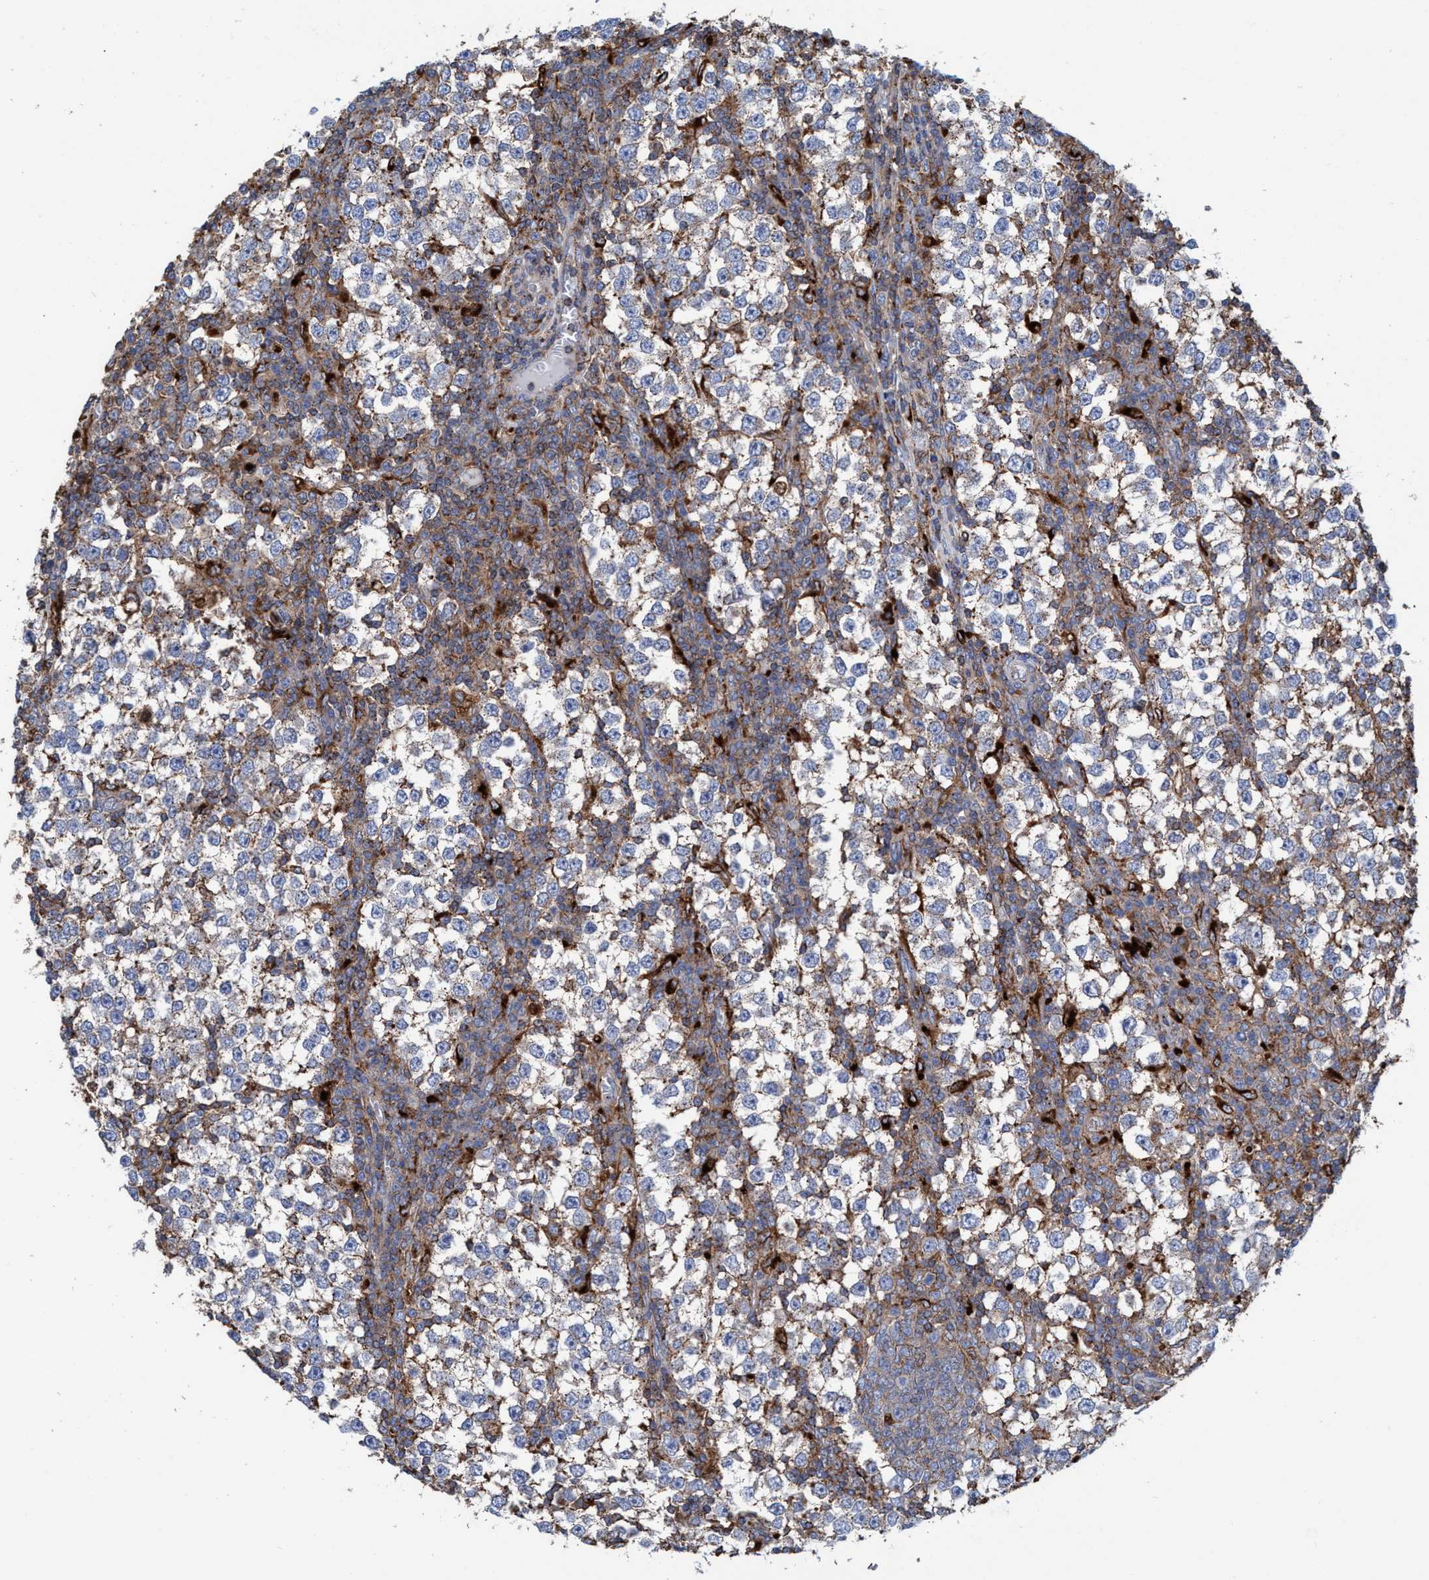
{"staining": {"intensity": "weak", "quantity": ">75%", "location": "cytoplasmic/membranous"}, "tissue": "testis cancer", "cell_type": "Tumor cells", "image_type": "cancer", "snomed": [{"axis": "morphology", "description": "Seminoma, NOS"}, {"axis": "topography", "description": "Testis"}], "caption": "Immunohistochemical staining of seminoma (testis) exhibits weak cytoplasmic/membranous protein expression in about >75% of tumor cells.", "gene": "TRIM65", "patient": {"sex": "male", "age": 65}}